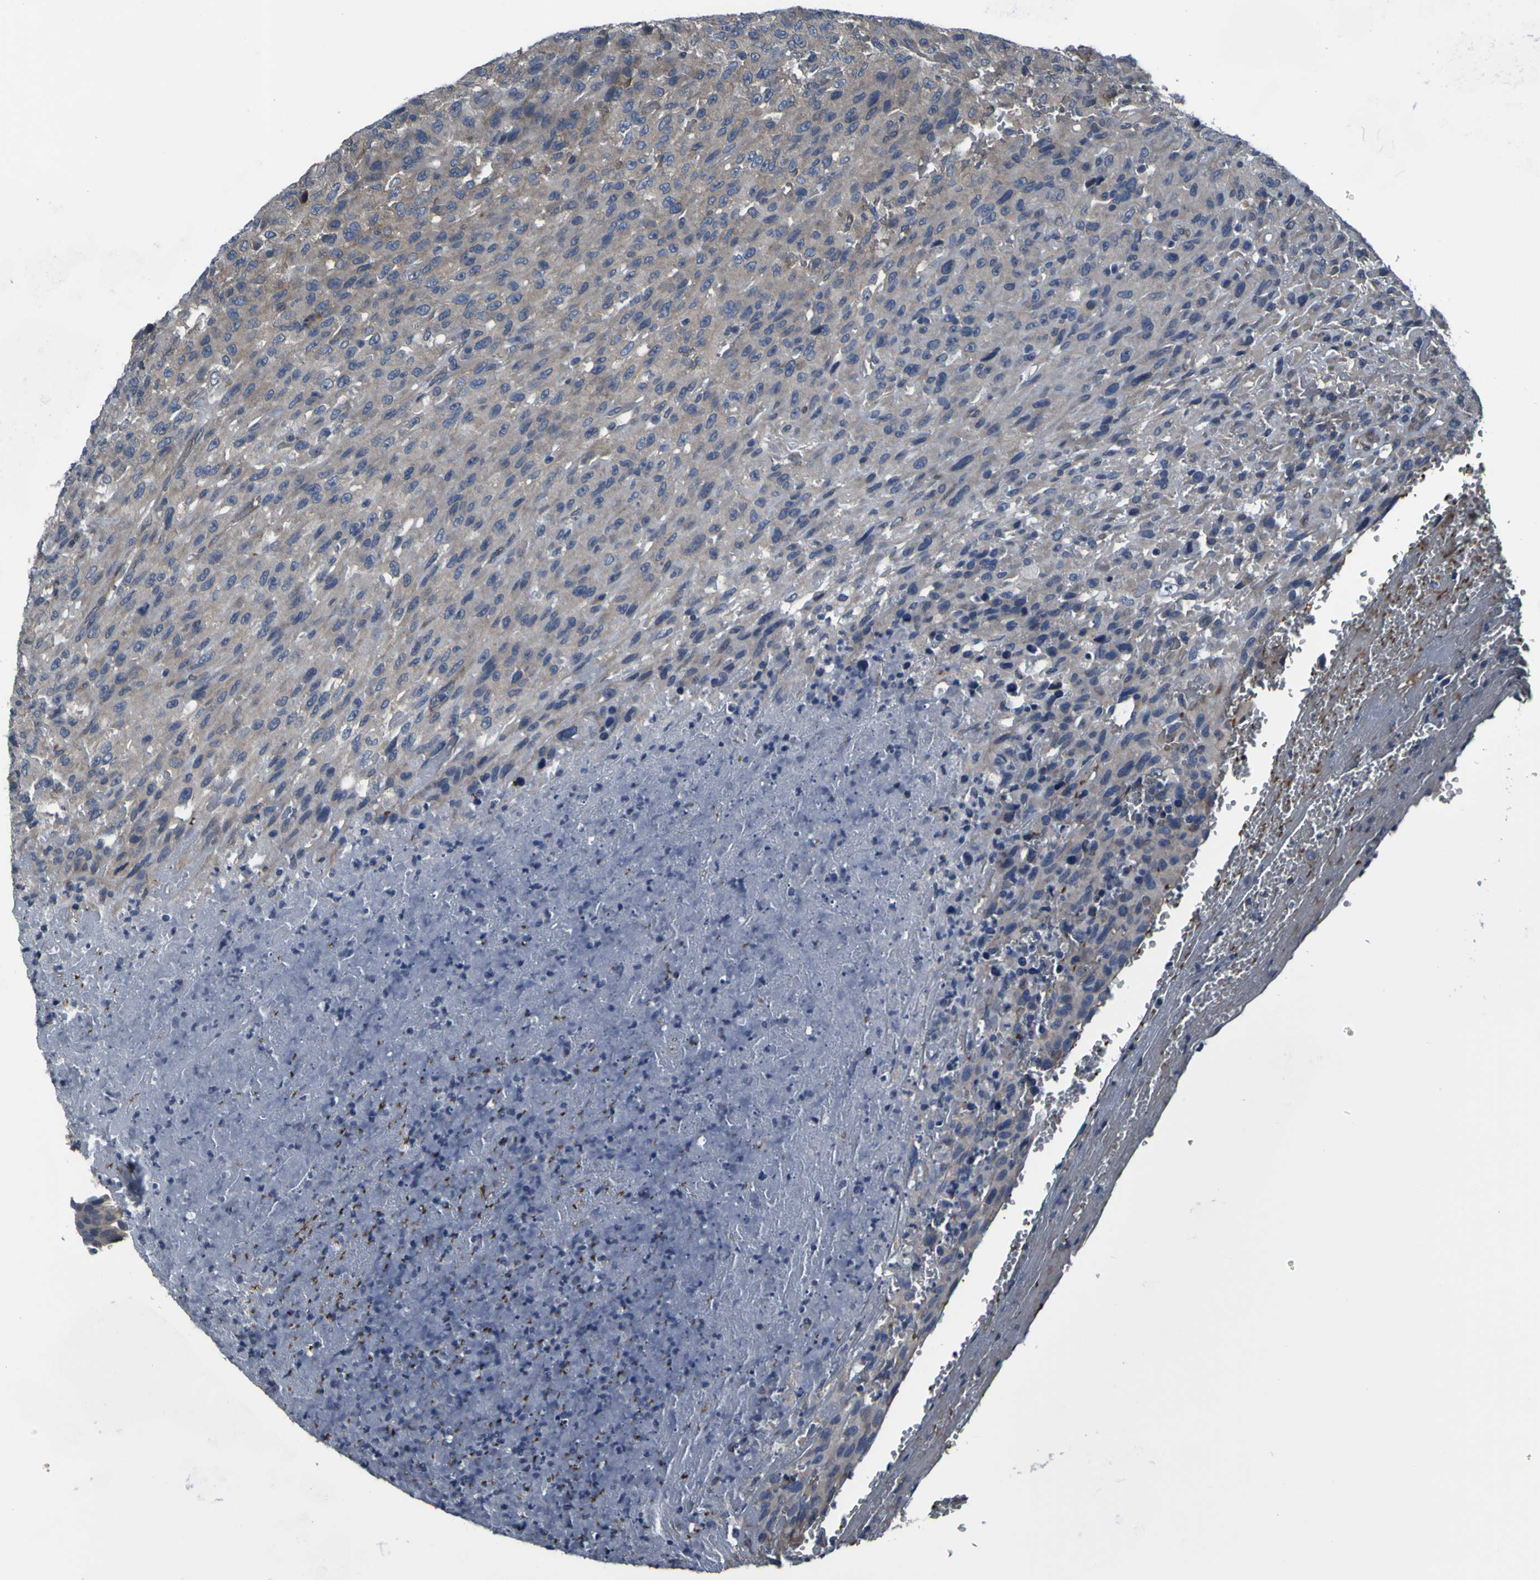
{"staining": {"intensity": "weak", "quantity": "25%-75%", "location": "cytoplasmic/membranous"}, "tissue": "urothelial cancer", "cell_type": "Tumor cells", "image_type": "cancer", "snomed": [{"axis": "morphology", "description": "Urothelial carcinoma, High grade"}, {"axis": "topography", "description": "Urinary bladder"}], "caption": "Brown immunohistochemical staining in urothelial cancer displays weak cytoplasmic/membranous expression in approximately 25%-75% of tumor cells.", "gene": "GRAMD1A", "patient": {"sex": "male", "age": 66}}